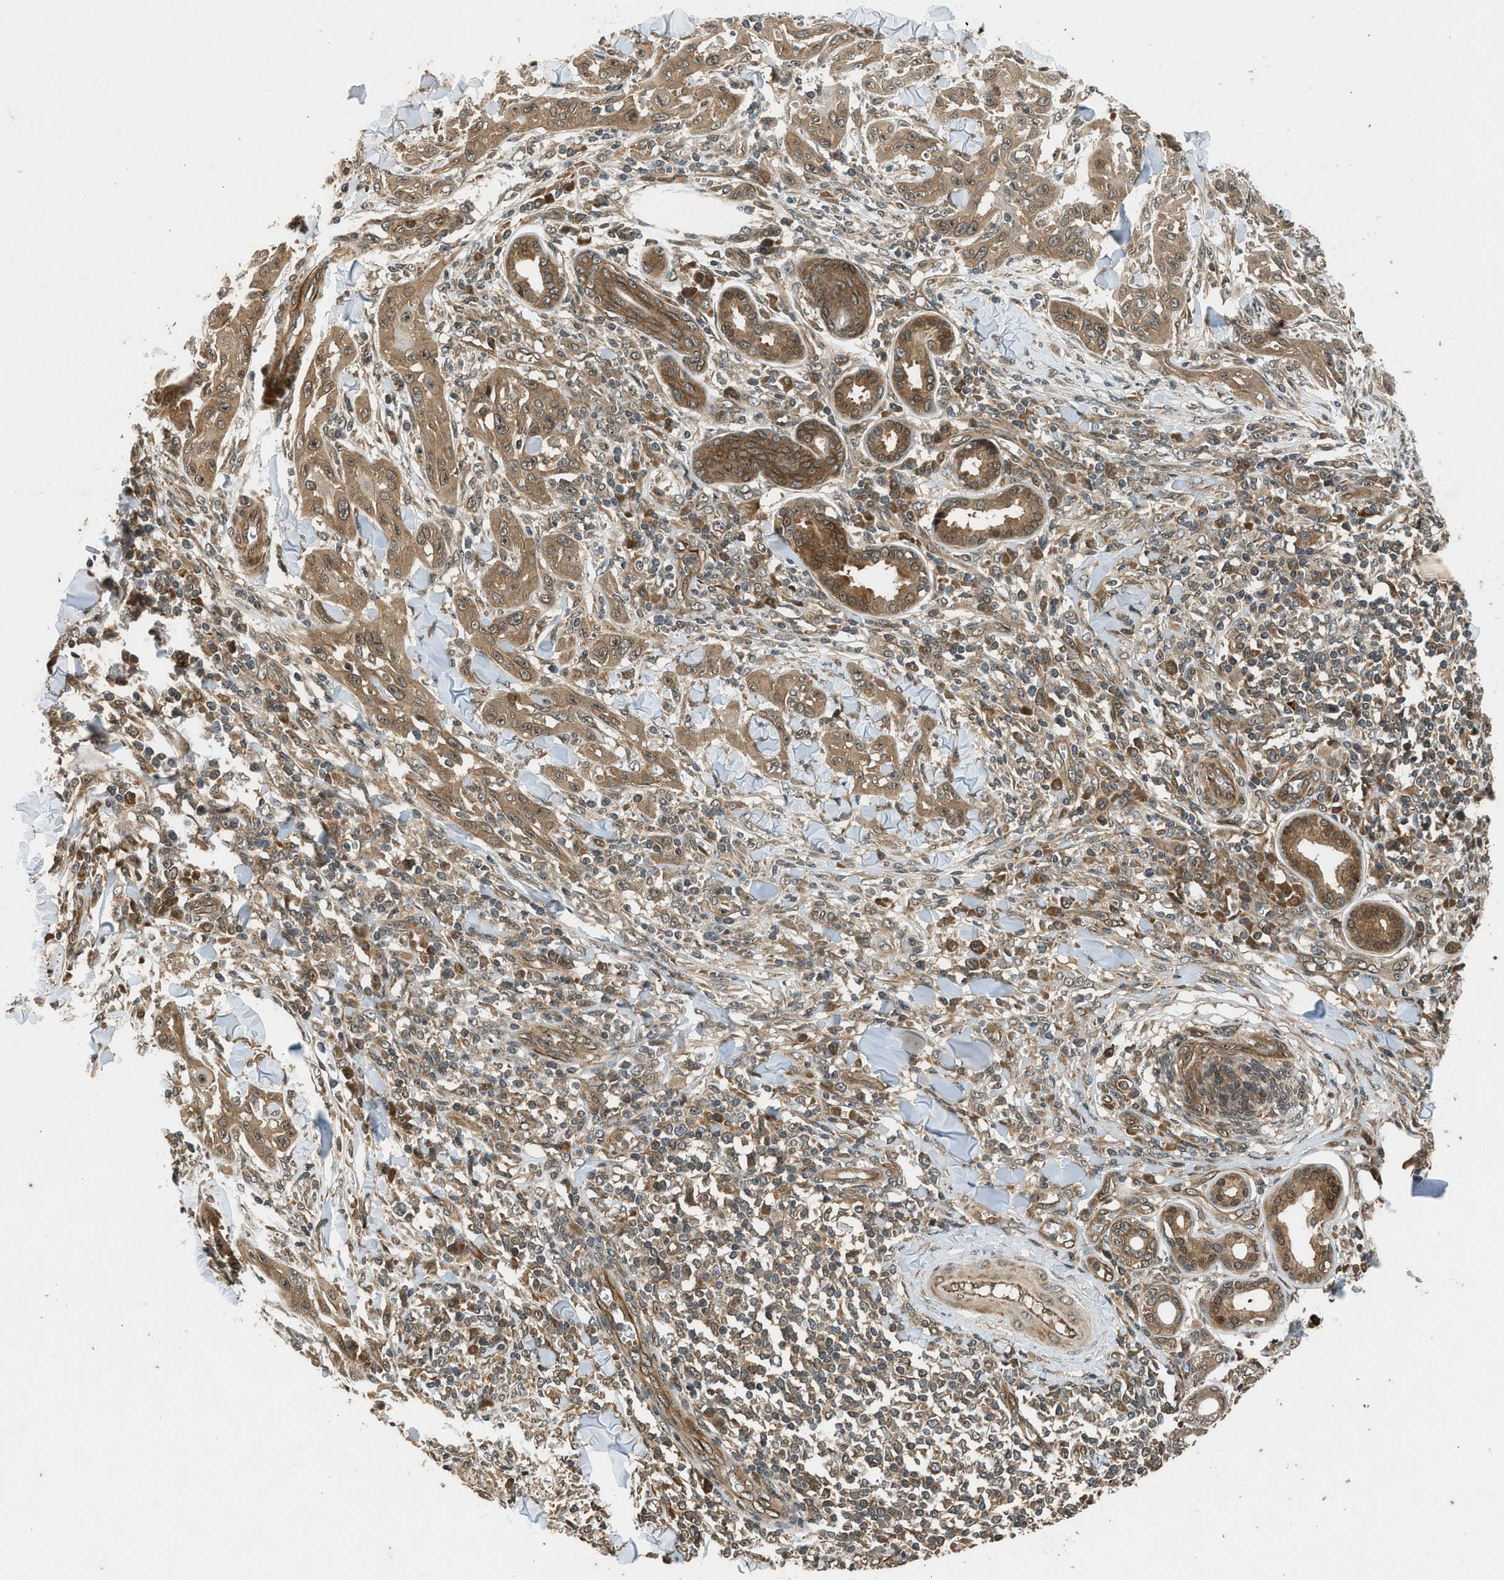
{"staining": {"intensity": "moderate", "quantity": ">75%", "location": "cytoplasmic/membranous"}, "tissue": "skin cancer", "cell_type": "Tumor cells", "image_type": "cancer", "snomed": [{"axis": "morphology", "description": "Squamous cell carcinoma, NOS"}, {"axis": "topography", "description": "Skin"}], "caption": "Skin cancer stained with a brown dye displays moderate cytoplasmic/membranous positive expression in approximately >75% of tumor cells.", "gene": "TXNL1", "patient": {"sex": "male", "age": 24}}